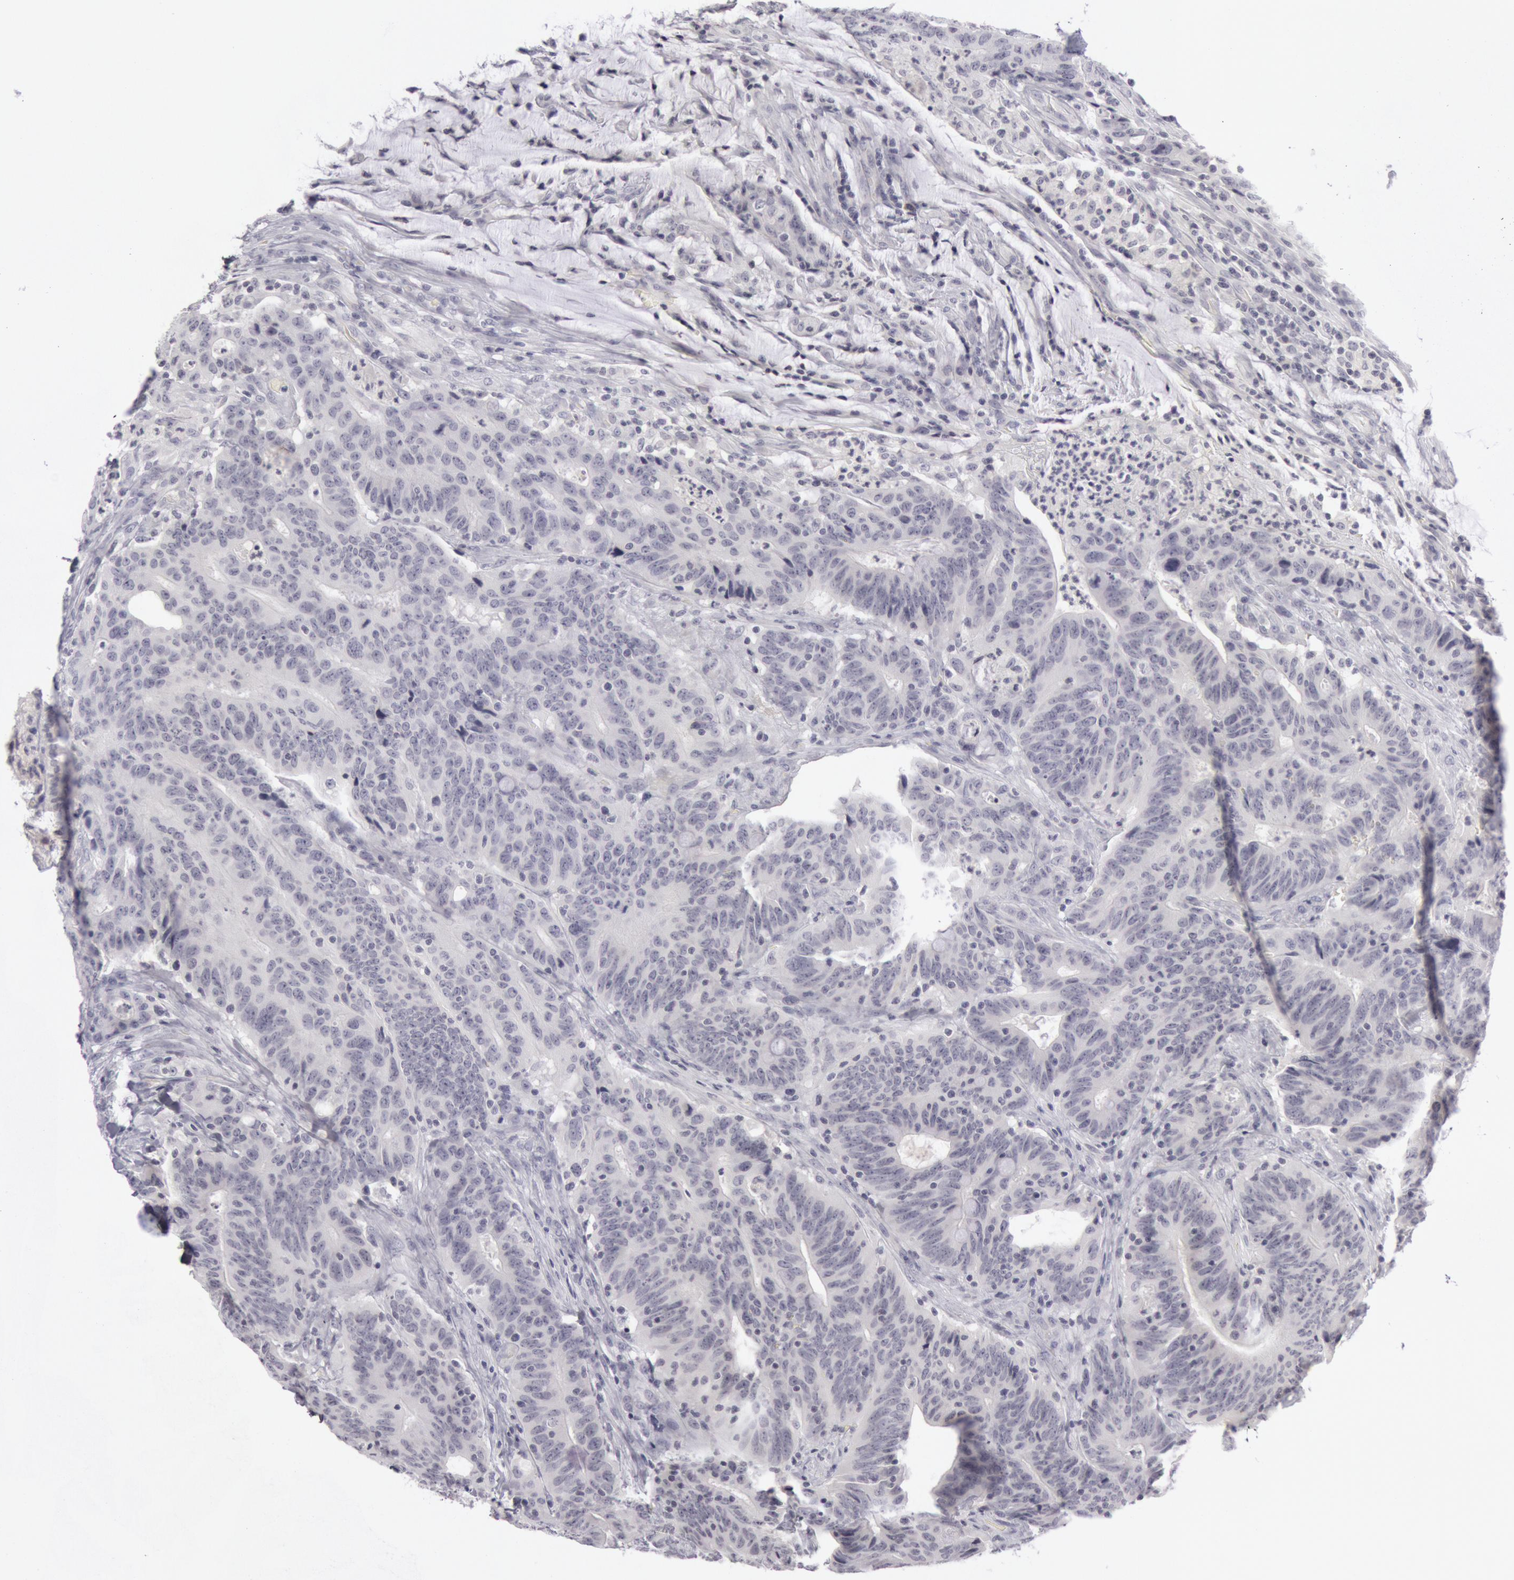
{"staining": {"intensity": "negative", "quantity": "none", "location": "none"}, "tissue": "colorectal cancer", "cell_type": "Tumor cells", "image_type": "cancer", "snomed": [{"axis": "morphology", "description": "Adenocarcinoma, NOS"}, {"axis": "topography", "description": "Colon"}], "caption": "The micrograph exhibits no significant expression in tumor cells of colorectal cancer (adenocarcinoma). (DAB (3,3'-diaminobenzidine) immunohistochemistry (IHC), high magnification).", "gene": "KRT16", "patient": {"sex": "male", "age": 54}}